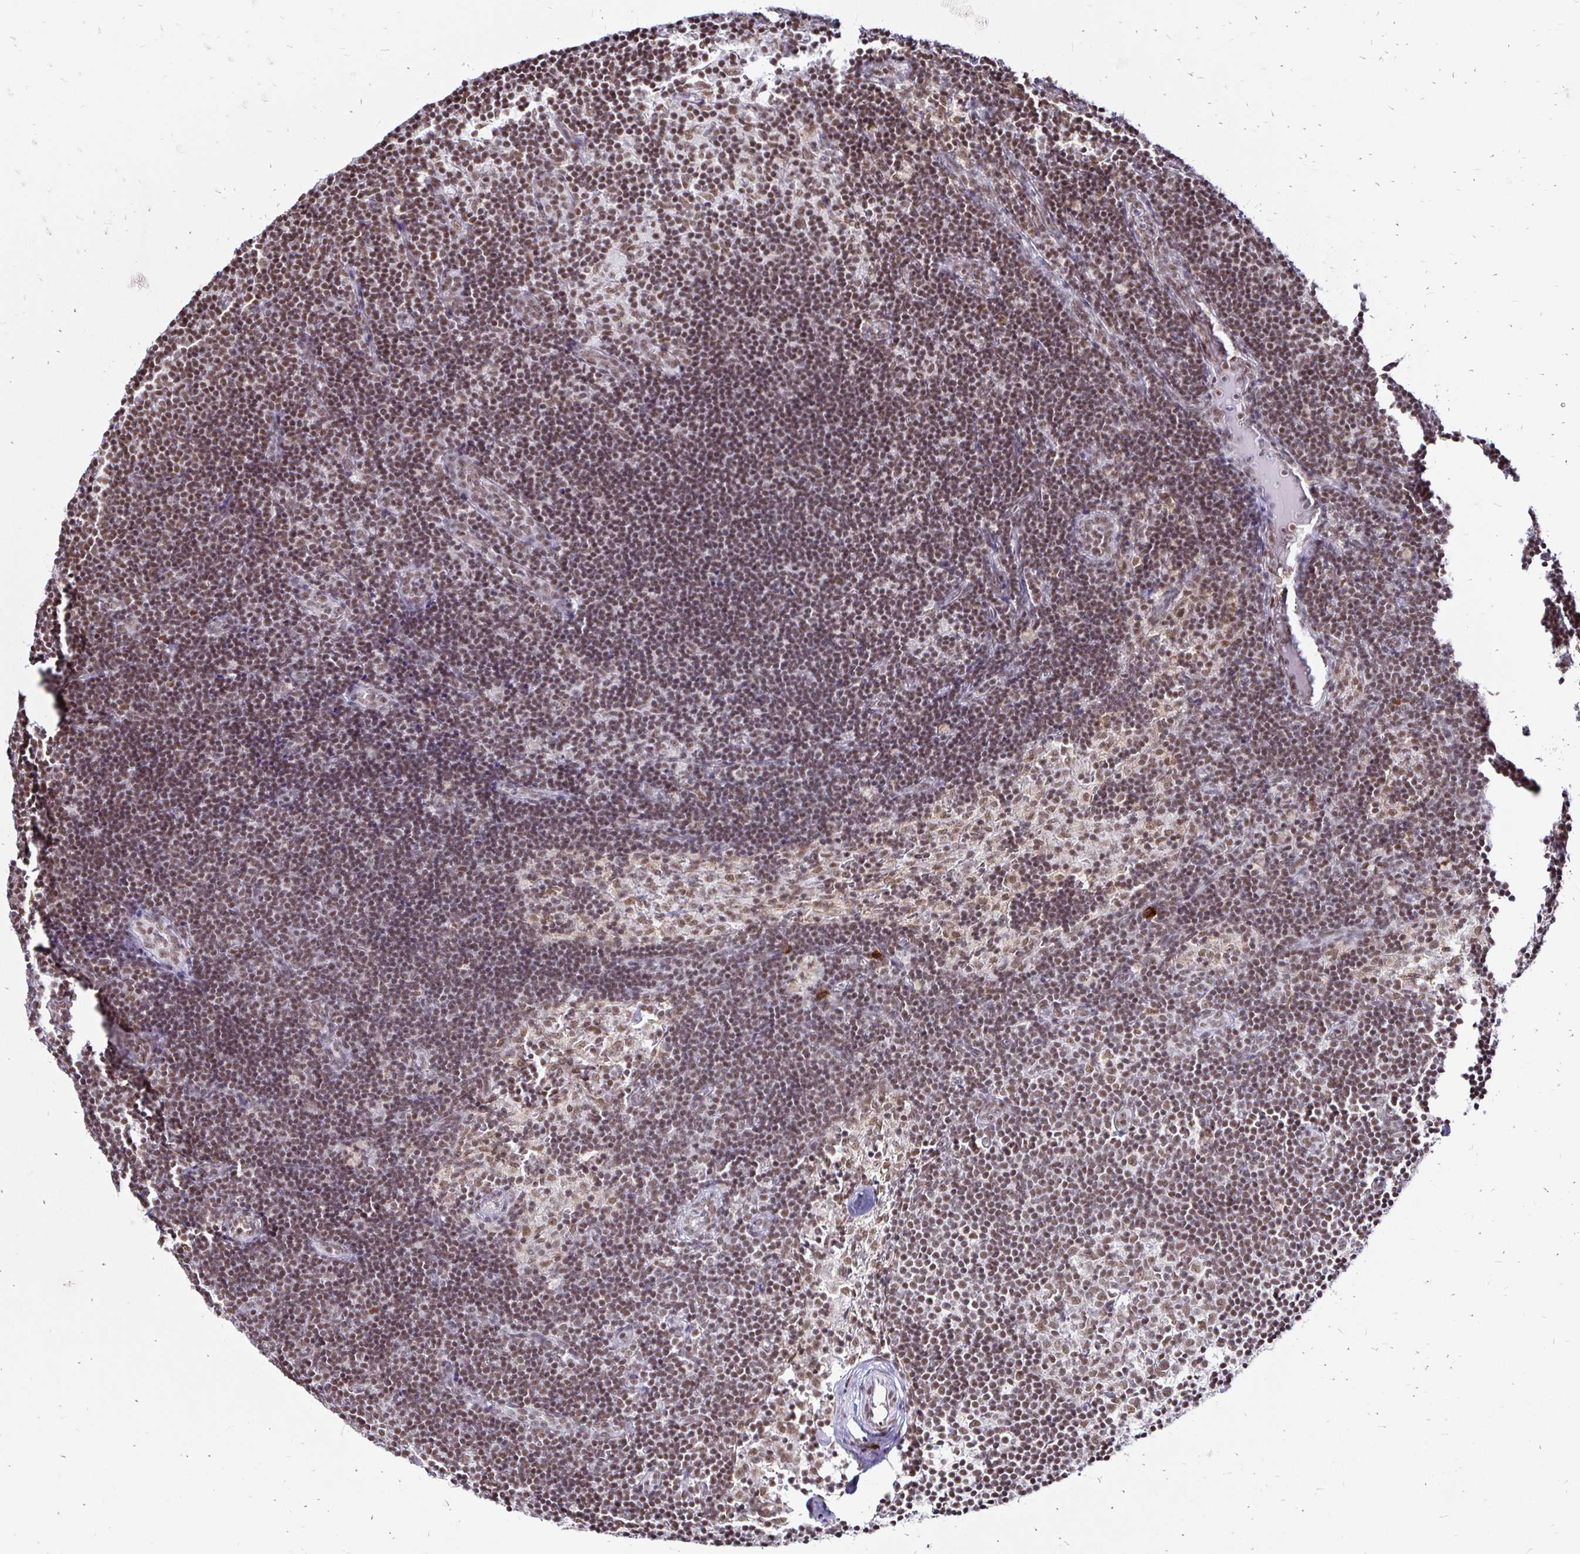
{"staining": {"intensity": "weak", "quantity": ">75%", "location": "nuclear"}, "tissue": "lymph node", "cell_type": "Germinal center cells", "image_type": "normal", "snomed": [{"axis": "morphology", "description": "Normal tissue, NOS"}, {"axis": "topography", "description": "Lymph node"}], "caption": "Lymph node stained for a protein (brown) displays weak nuclear positive positivity in approximately >75% of germinal center cells.", "gene": "SIN3A", "patient": {"sex": "female", "age": 31}}